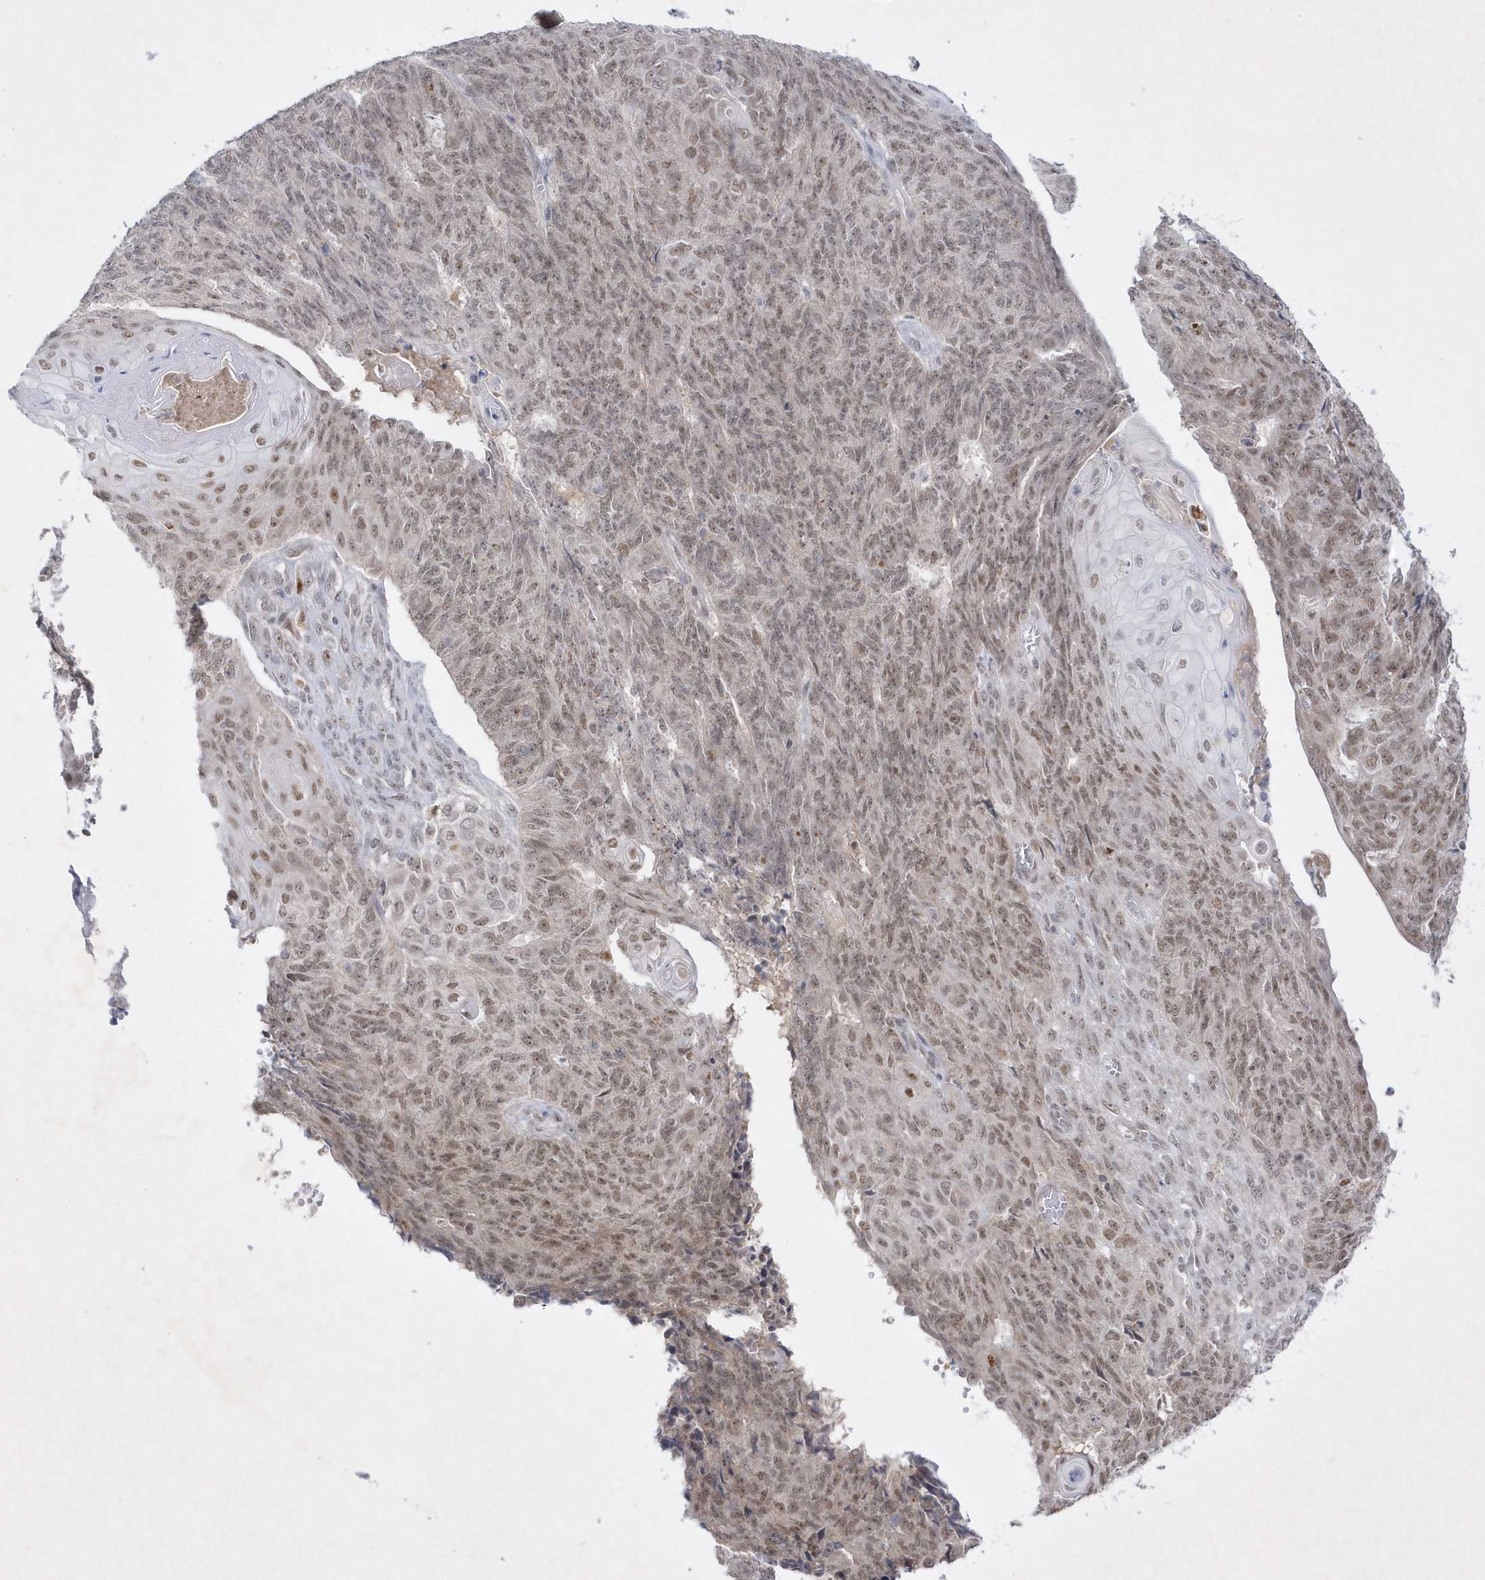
{"staining": {"intensity": "moderate", "quantity": ">75%", "location": "nuclear"}, "tissue": "endometrial cancer", "cell_type": "Tumor cells", "image_type": "cancer", "snomed": [{"axis": "morphology", "description": "Adenocarcinoma, NOS"}, {"axis": "topography", "description": "Endometrium"}], "caption": "Immunohistochemical staining of human adenocarcinoma (endometrial) displays moderate nuclear protein expression in approximately >75% of tumor cells. (Brightfield microscopy of DAB IHC at high magnification).", "gene": "CPSF3", "patient": {"sex": "female", "age": 32}}